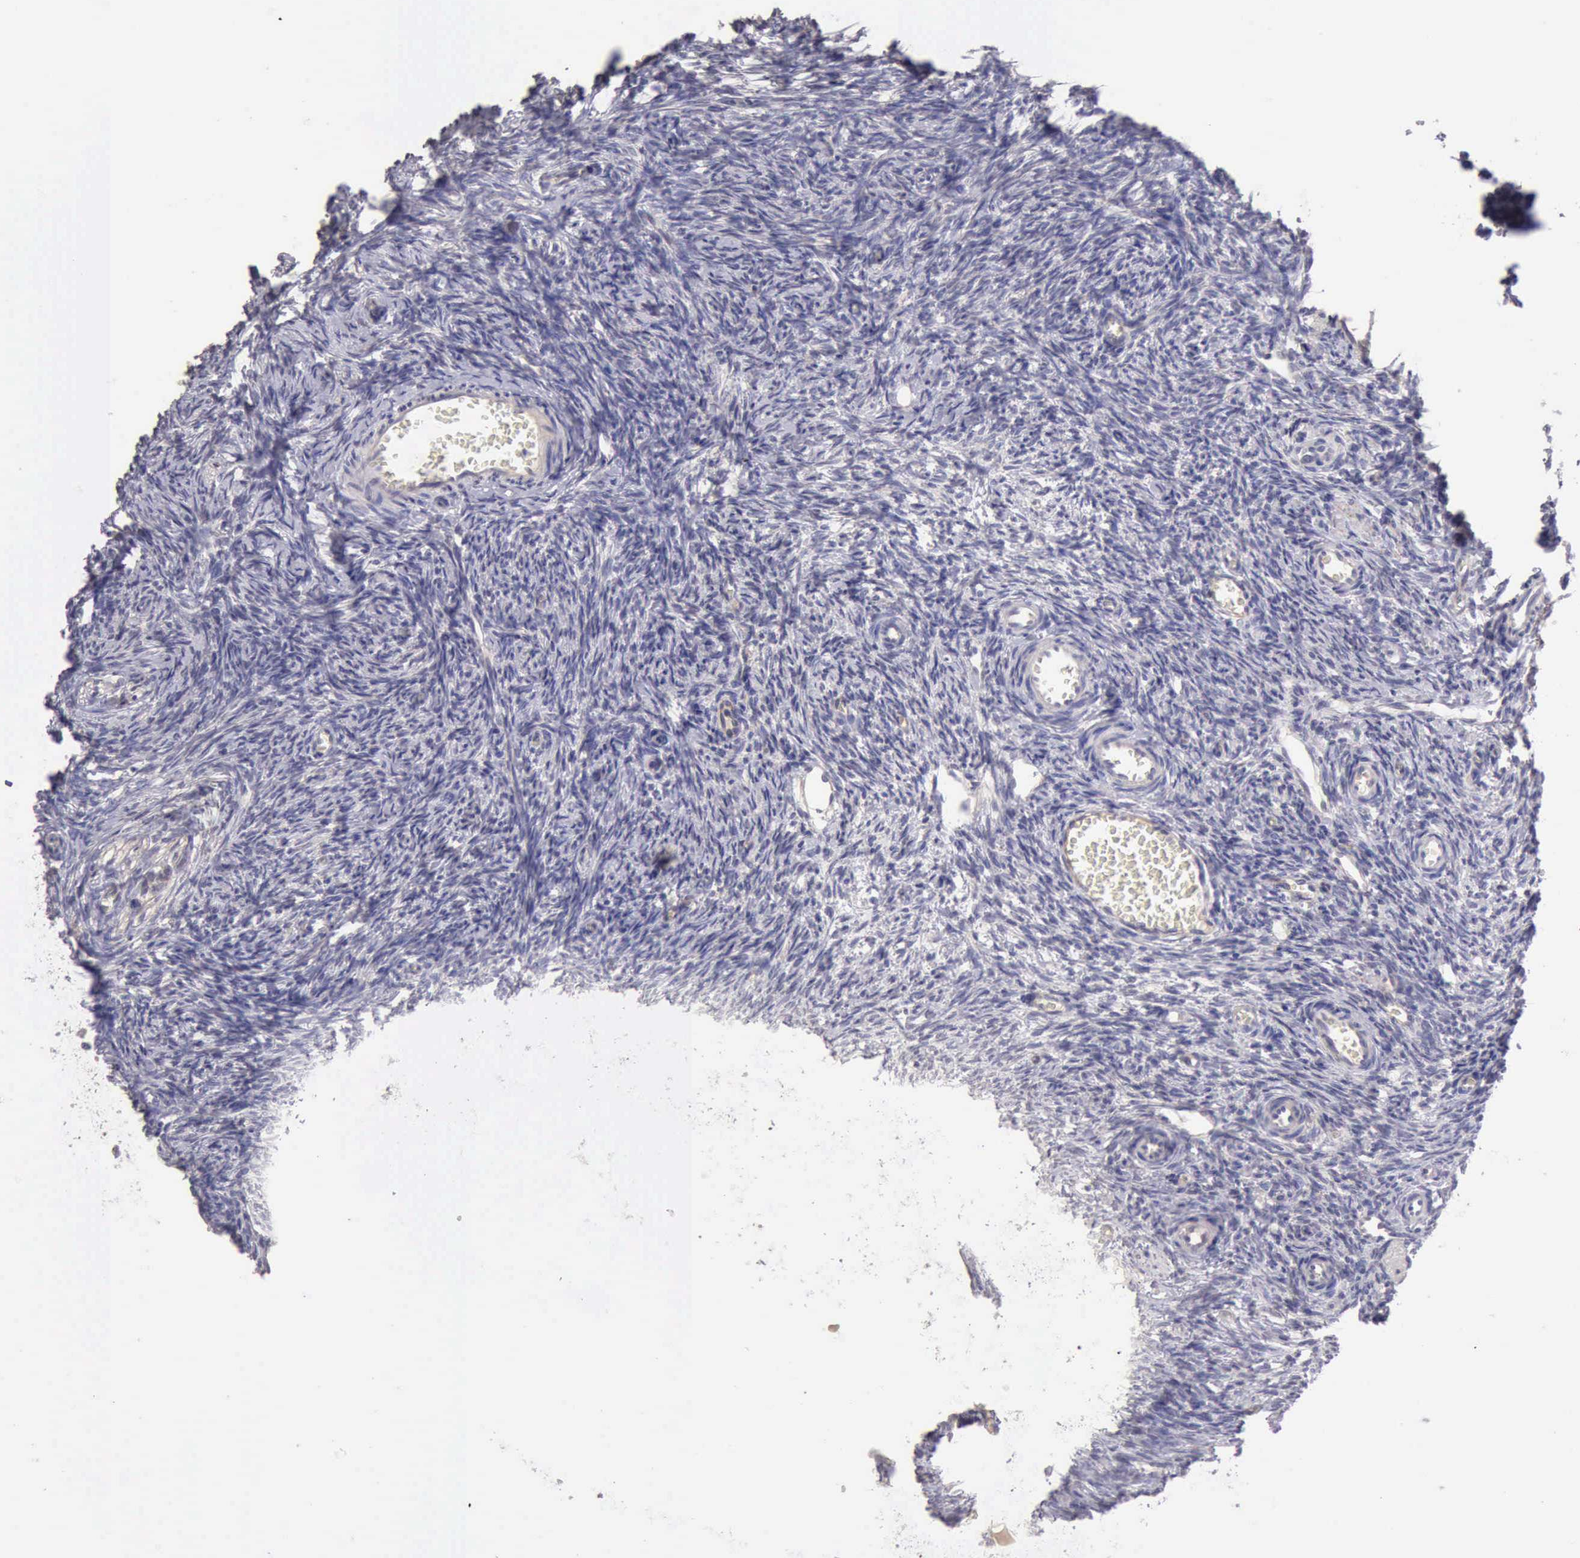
{"staining": {"intensity": "negative", "quantity": "none", "location": "none"}, "tissue": "ovary", "cell_type": "Follicle cells", "image_type": "normal", "snomed": [{"axis": "morphology", "description": "Normal tissue, NOS"}, {"axis": "topography", "description": "Ovary"}], "caption": "This is an immunohistochemistry (IHC) micrograph of normal ovary. There is no positivity in follicle cells.", "gene": "KCND1", "patient": {"sex": "female", "age": 27}}